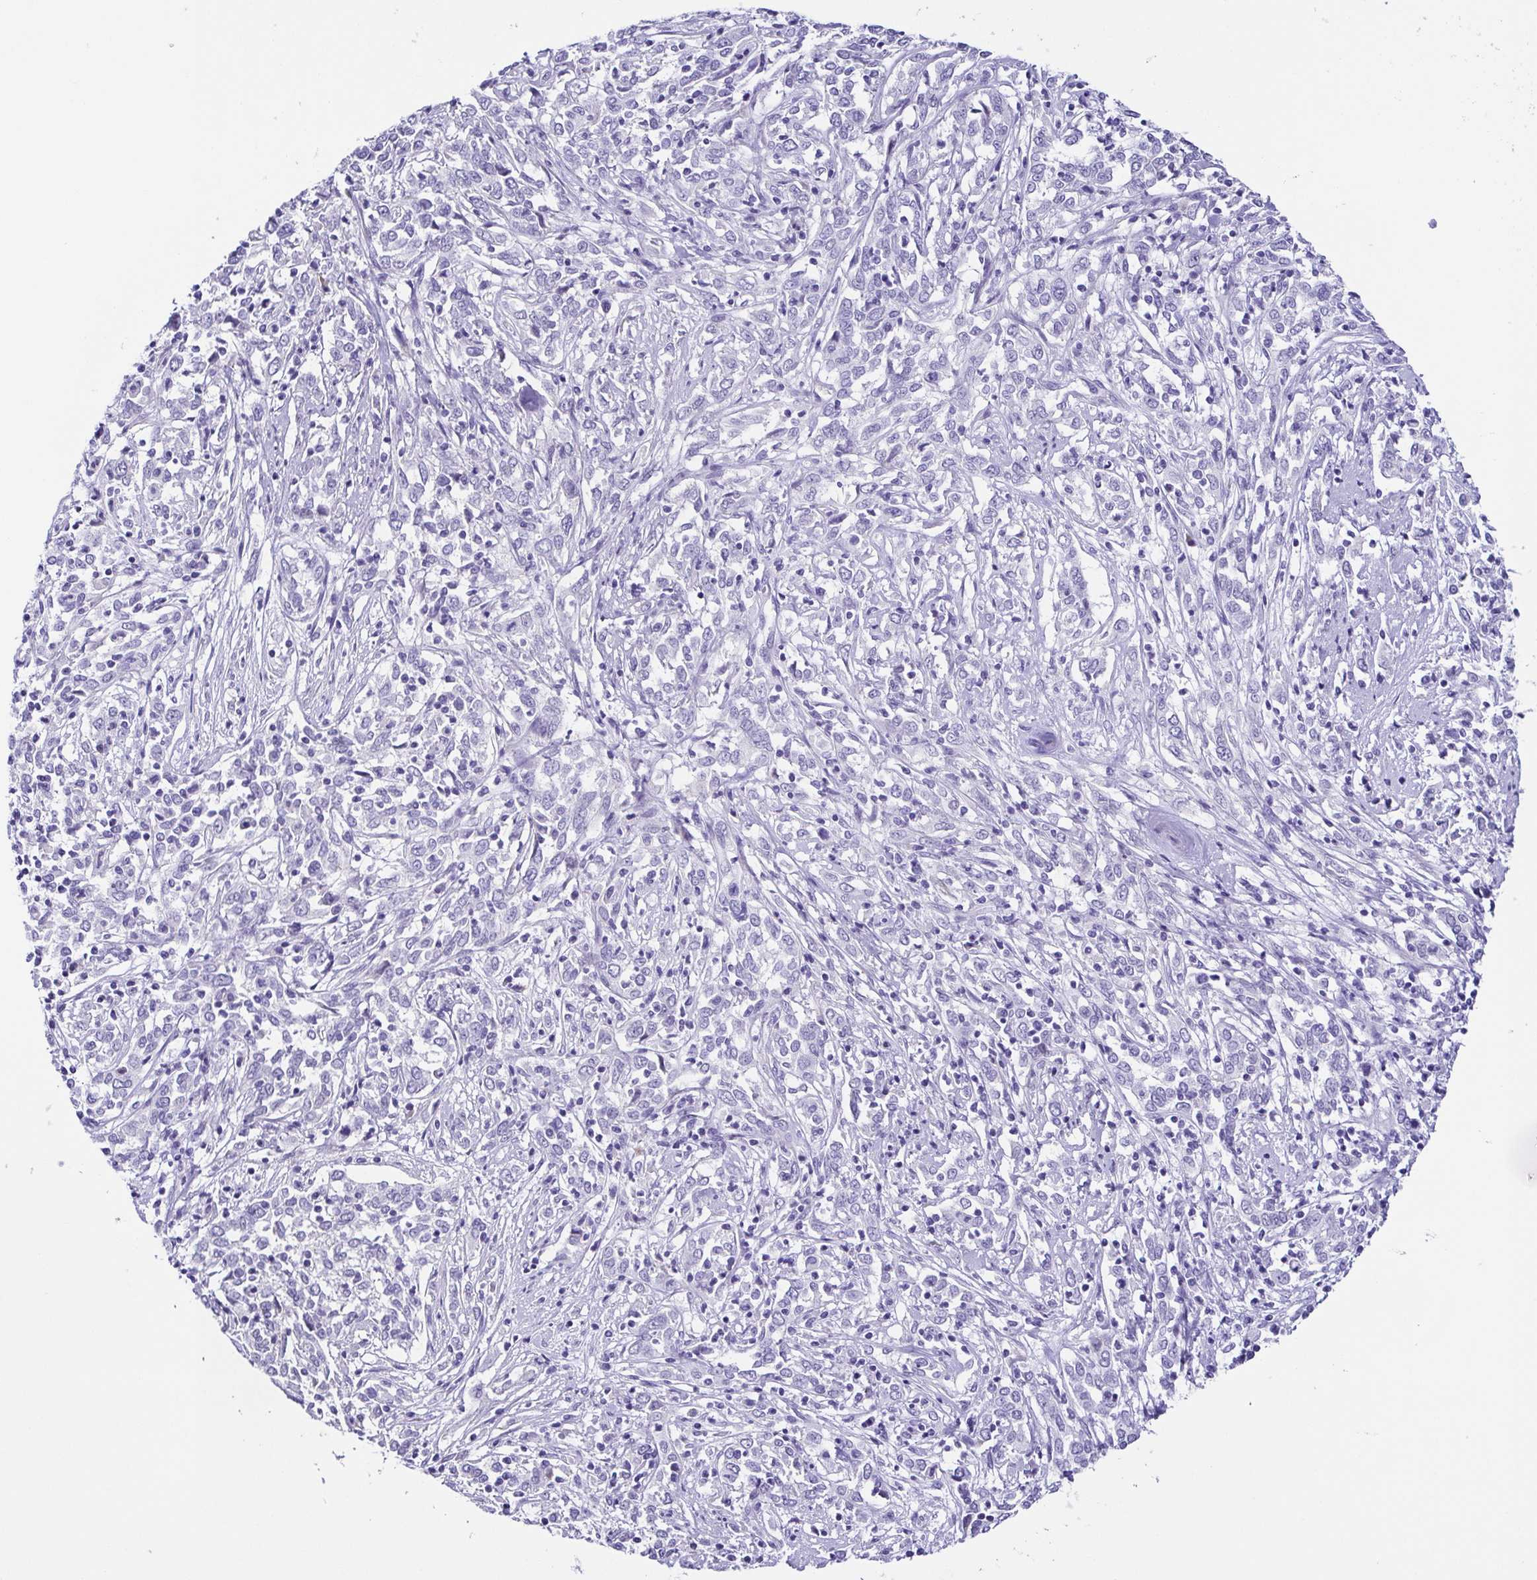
{"staining": {"intensity": "negative", "quantity": "none", "location": "none"}, "tissue": "cervical cancer", "cell_type": "Tumor cells", "image_type": "cancer", "snomed": [{"axis": "morphology", "description": "Adenocarcinoma, NOS"}, {"axis": "topography", "description": "Cervix"}], "caption": "This is an immunohistochemistry image of cervical cancer. There is no staining in tumor cells.", "gene": "TNNT2", "patient": {"sex": "female", "age": 40}}